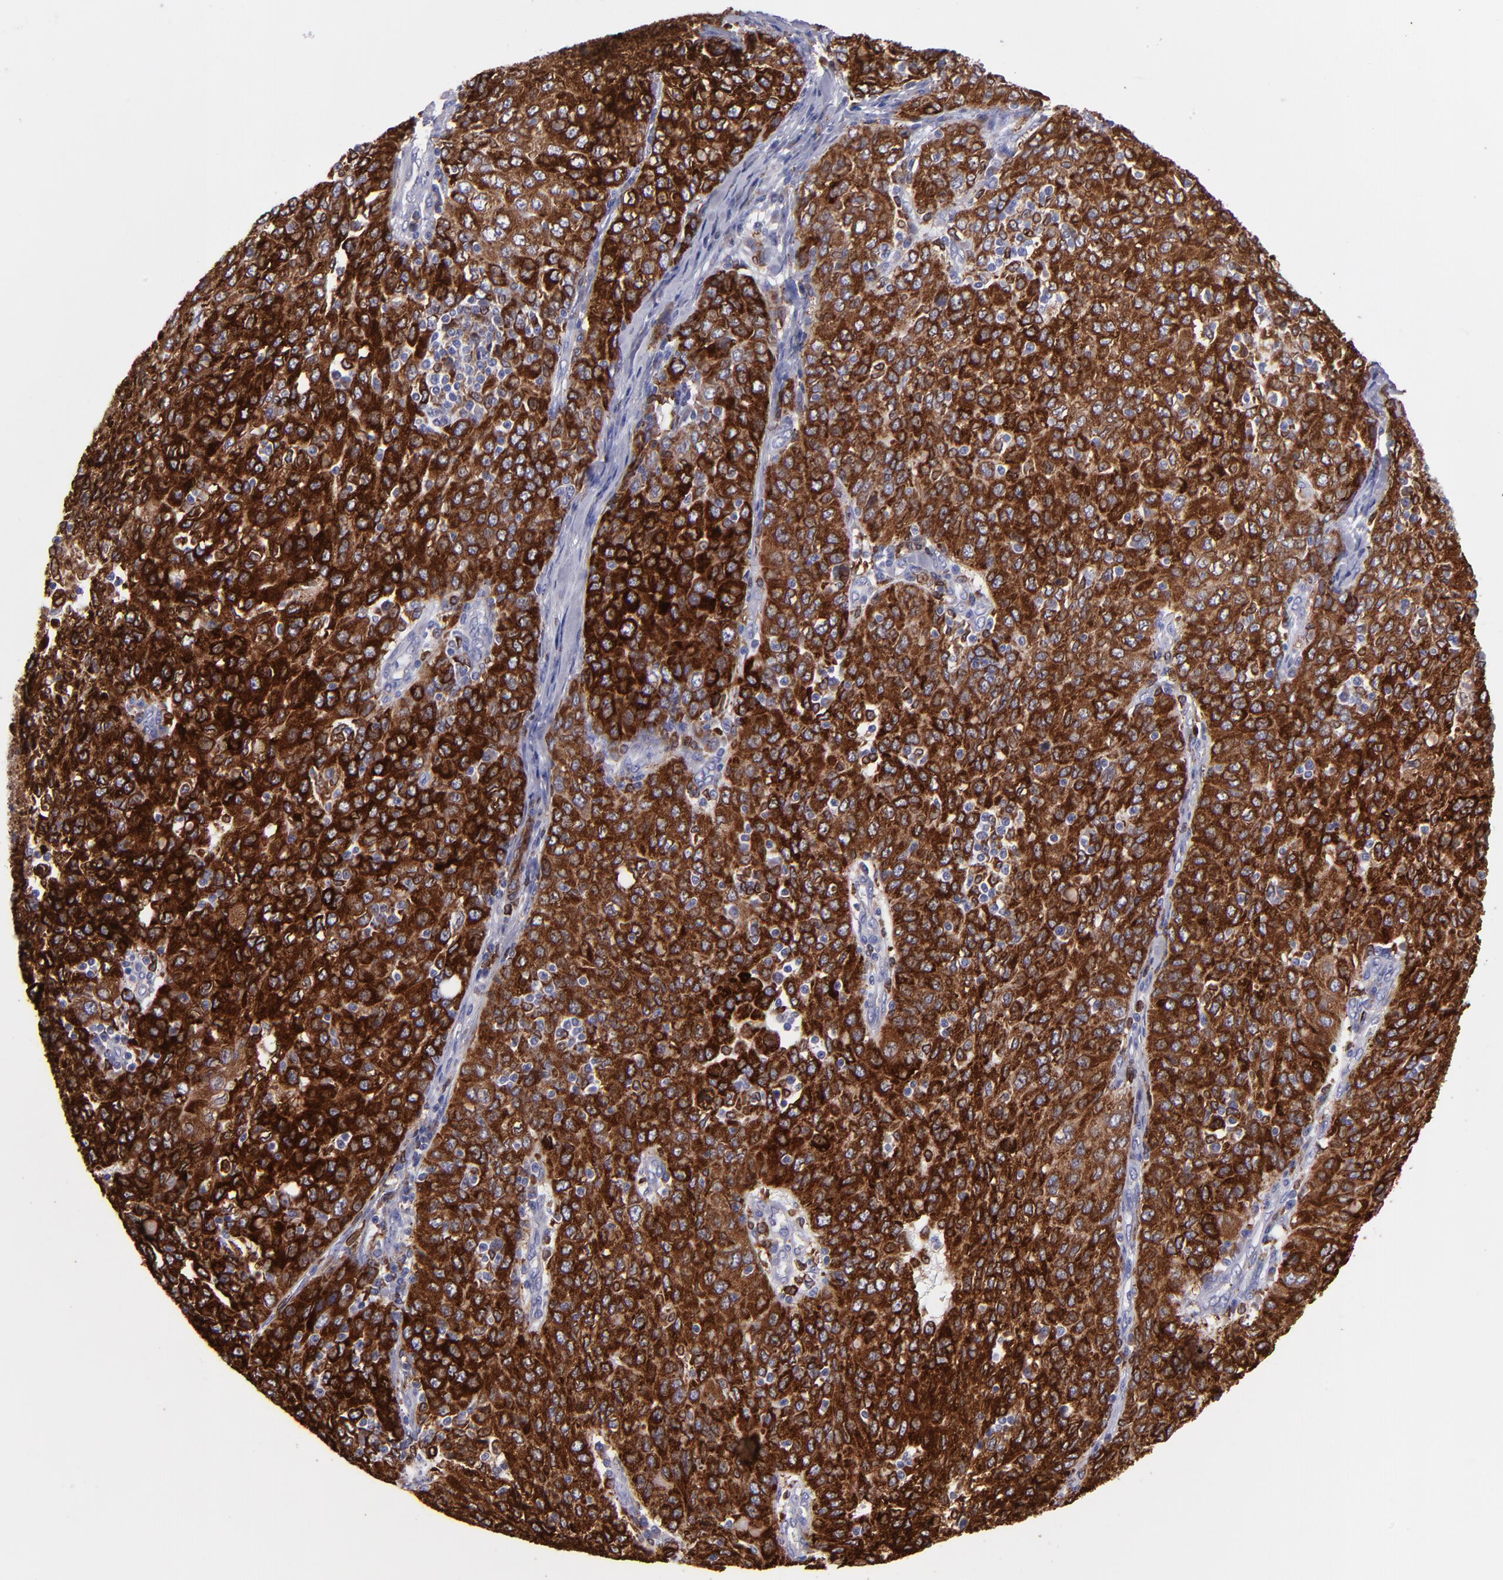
{"staining": {"intensity": "strong", "quantity": ">75%", "location": "cytoplasmic/membranous"}, "tissue": "ovarian cancer", "cell_type": "Tumor cells", "image_type": "cancer", "snomed": [{"axis": "morphology", "description": "Carcinoma, endometroid"}, {"axis": "topography", "description": "Ovary"}], "caption": "Immunohistochemical staining of human ovarian cancer displays high levels of strong cytoplasmic/membranous protein positivity in about >75% of tumor cells. (IHC, brightfield microscopy, high magnification).", "gene": "PTGS1", "patient": {"sex": "female", "age": 50}}